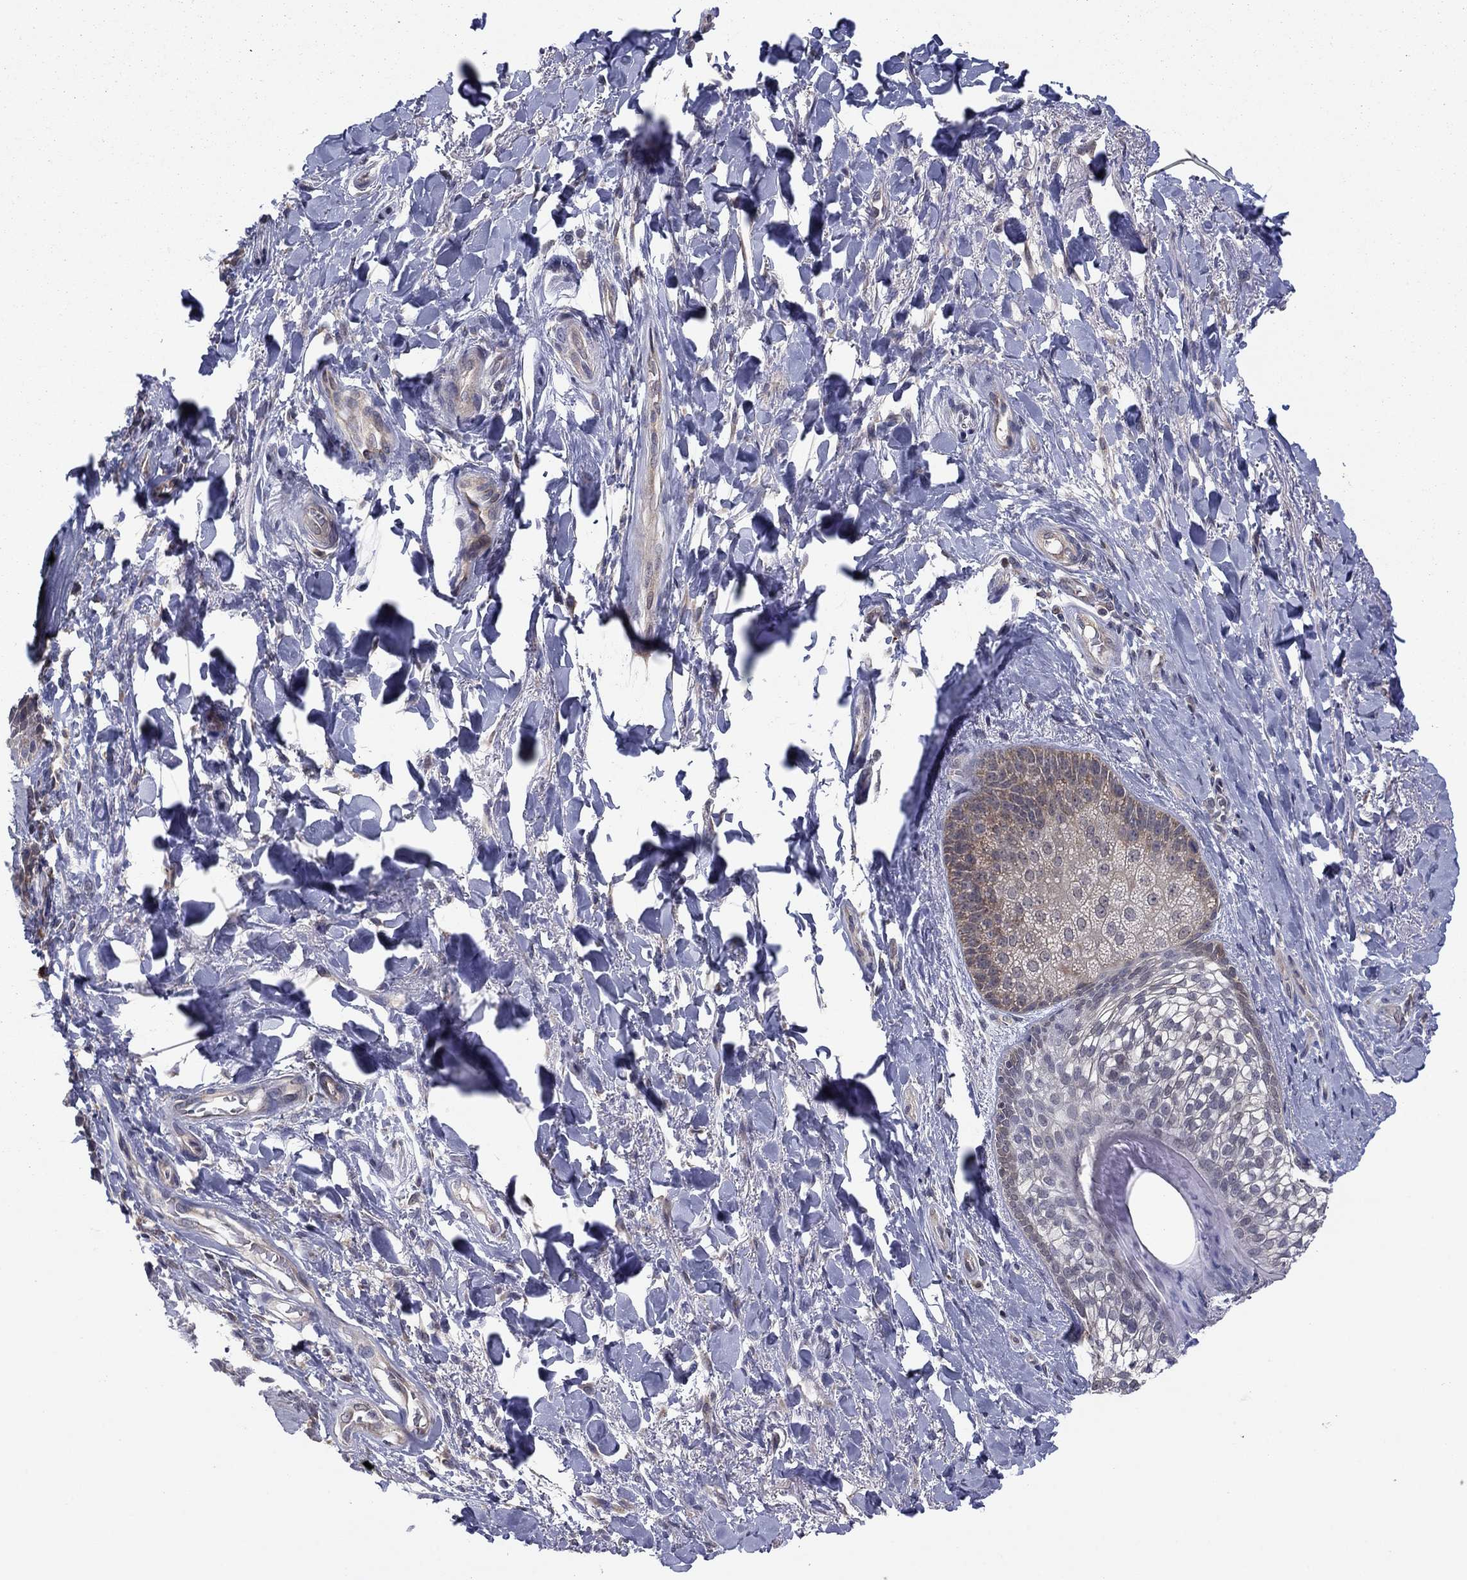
{"staining": {"intensity": "weak", "quantity": "25%-75%", "location": "cytoplasmic/membranous"}, "tissue": "skin", "cell_type": "Epidermal cells", "image_type": "normal", "snomed": [{"axis": "morphology", "description": "Normal tissue, NOS"}, {"axis": "topography", "description": "Anal"}, {"axis": "topography", "description": "Peripheral nerve tissue"}], "caption": "Skin stained for a protein reveals weak cytoplasmic/membranous positivity in epidermal cells. (DAB (3,3'-diaminobenzidine) IHC, brown staining for protein, blue staining for nuclei).", "gene": "GRHPR", "patient": {"sex": "male", "age": 53}}